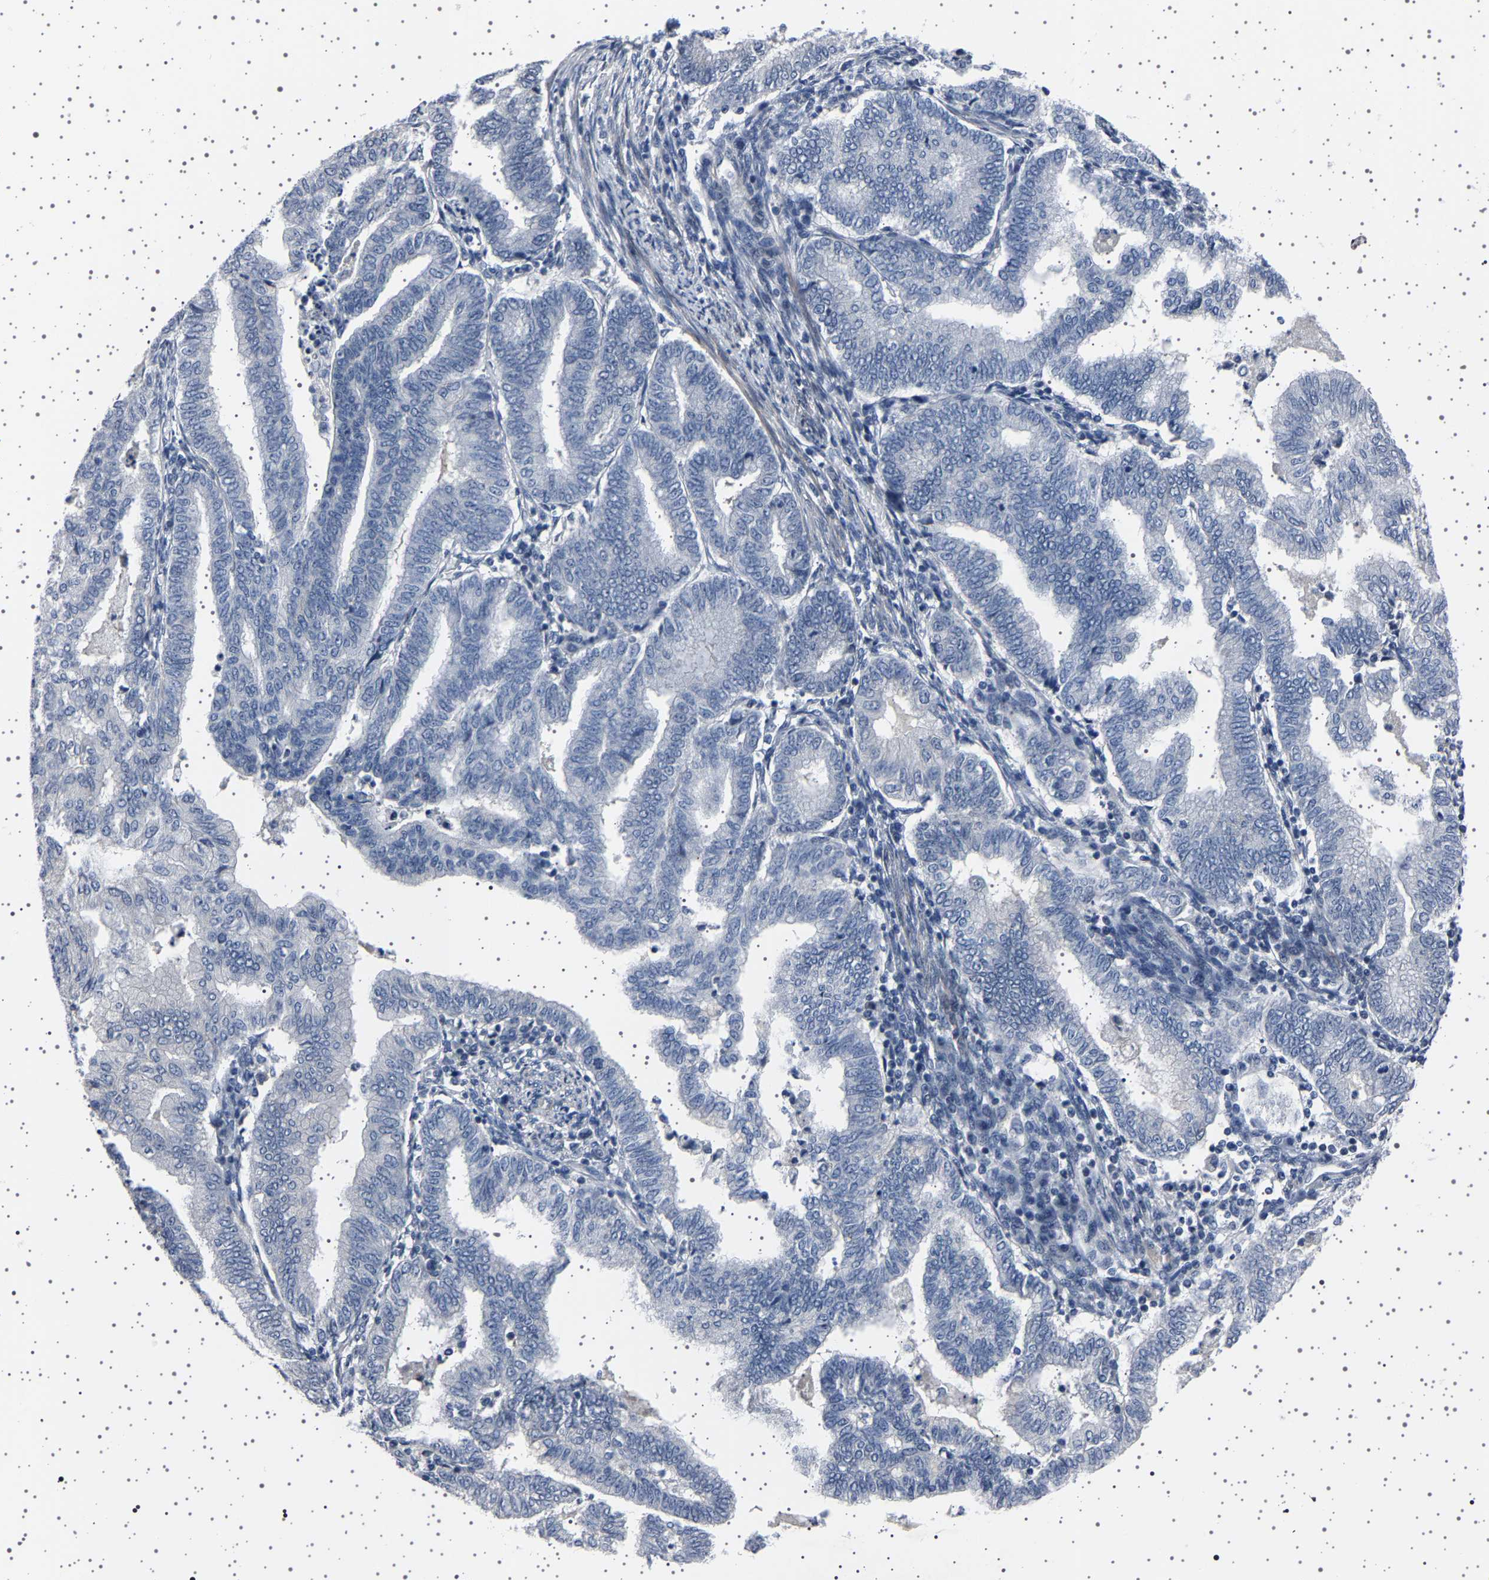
{"staining": {"intensity": "negative", "quantity": "none", "location": "none"}, "tissue": "endometrial cancer", "cell_type": "Tumor cells", "image_type": "cancer", "snomed": [{"axis": "morphology", "description": "Polyp, NOS"}, {"axis": "morphology", "description": "Adenocarcinoma, NOS"}, {"axis": "morphology", "description": "Adenoma, NOS"}, {"axis": "topography", "description": "Endometrium"}], "caption": "This is an immunohistochemistry (IHC) micrograph of human endometrial adenoma. There is no staining in tumor cells.", "gene": "PAK5", "patient": {"sex": "female", "age": 79}}